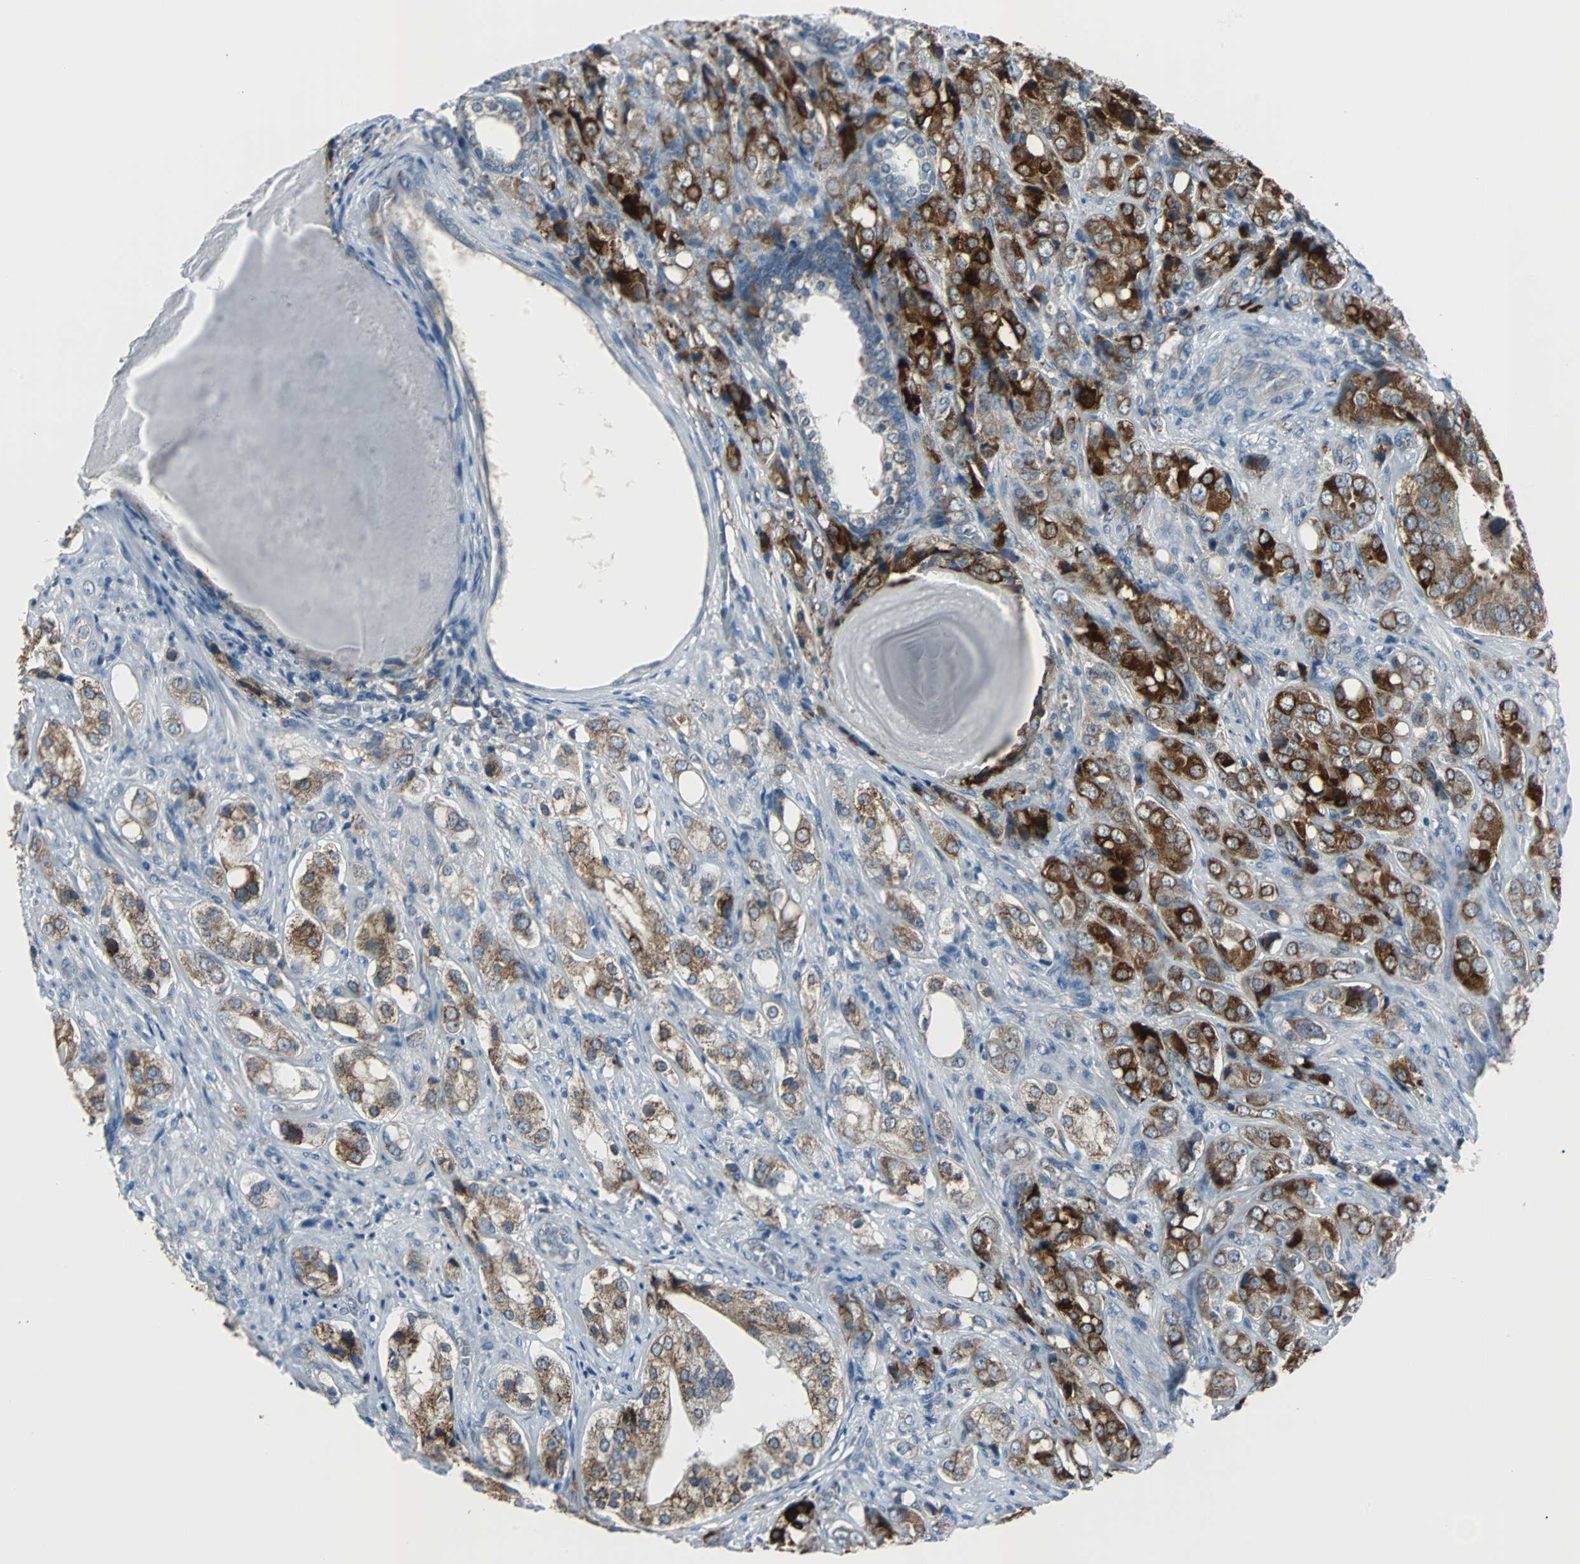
{"staining": {"intensity": "strong", "quantity": "25%-75%", "location": "cytoplasmic/membranous"}, "tissue": "prostate cancer", "cell_type": "Tumor cells", "image_type": "cancer", "snomed": [{"axis": "morphology", "description": "Adenocarcinoma, High grade"}, {"axis": "topography", "description": "Prostate"}], "caption": "High-power microscopy captured an IHC histopathology image of prostate cancer, revealing strong cytoplasmic/membranous staining in about 25%-75% of tumor cells.", "gene": "PDIA4", "patient": {"sex": "male", "age": 68}}